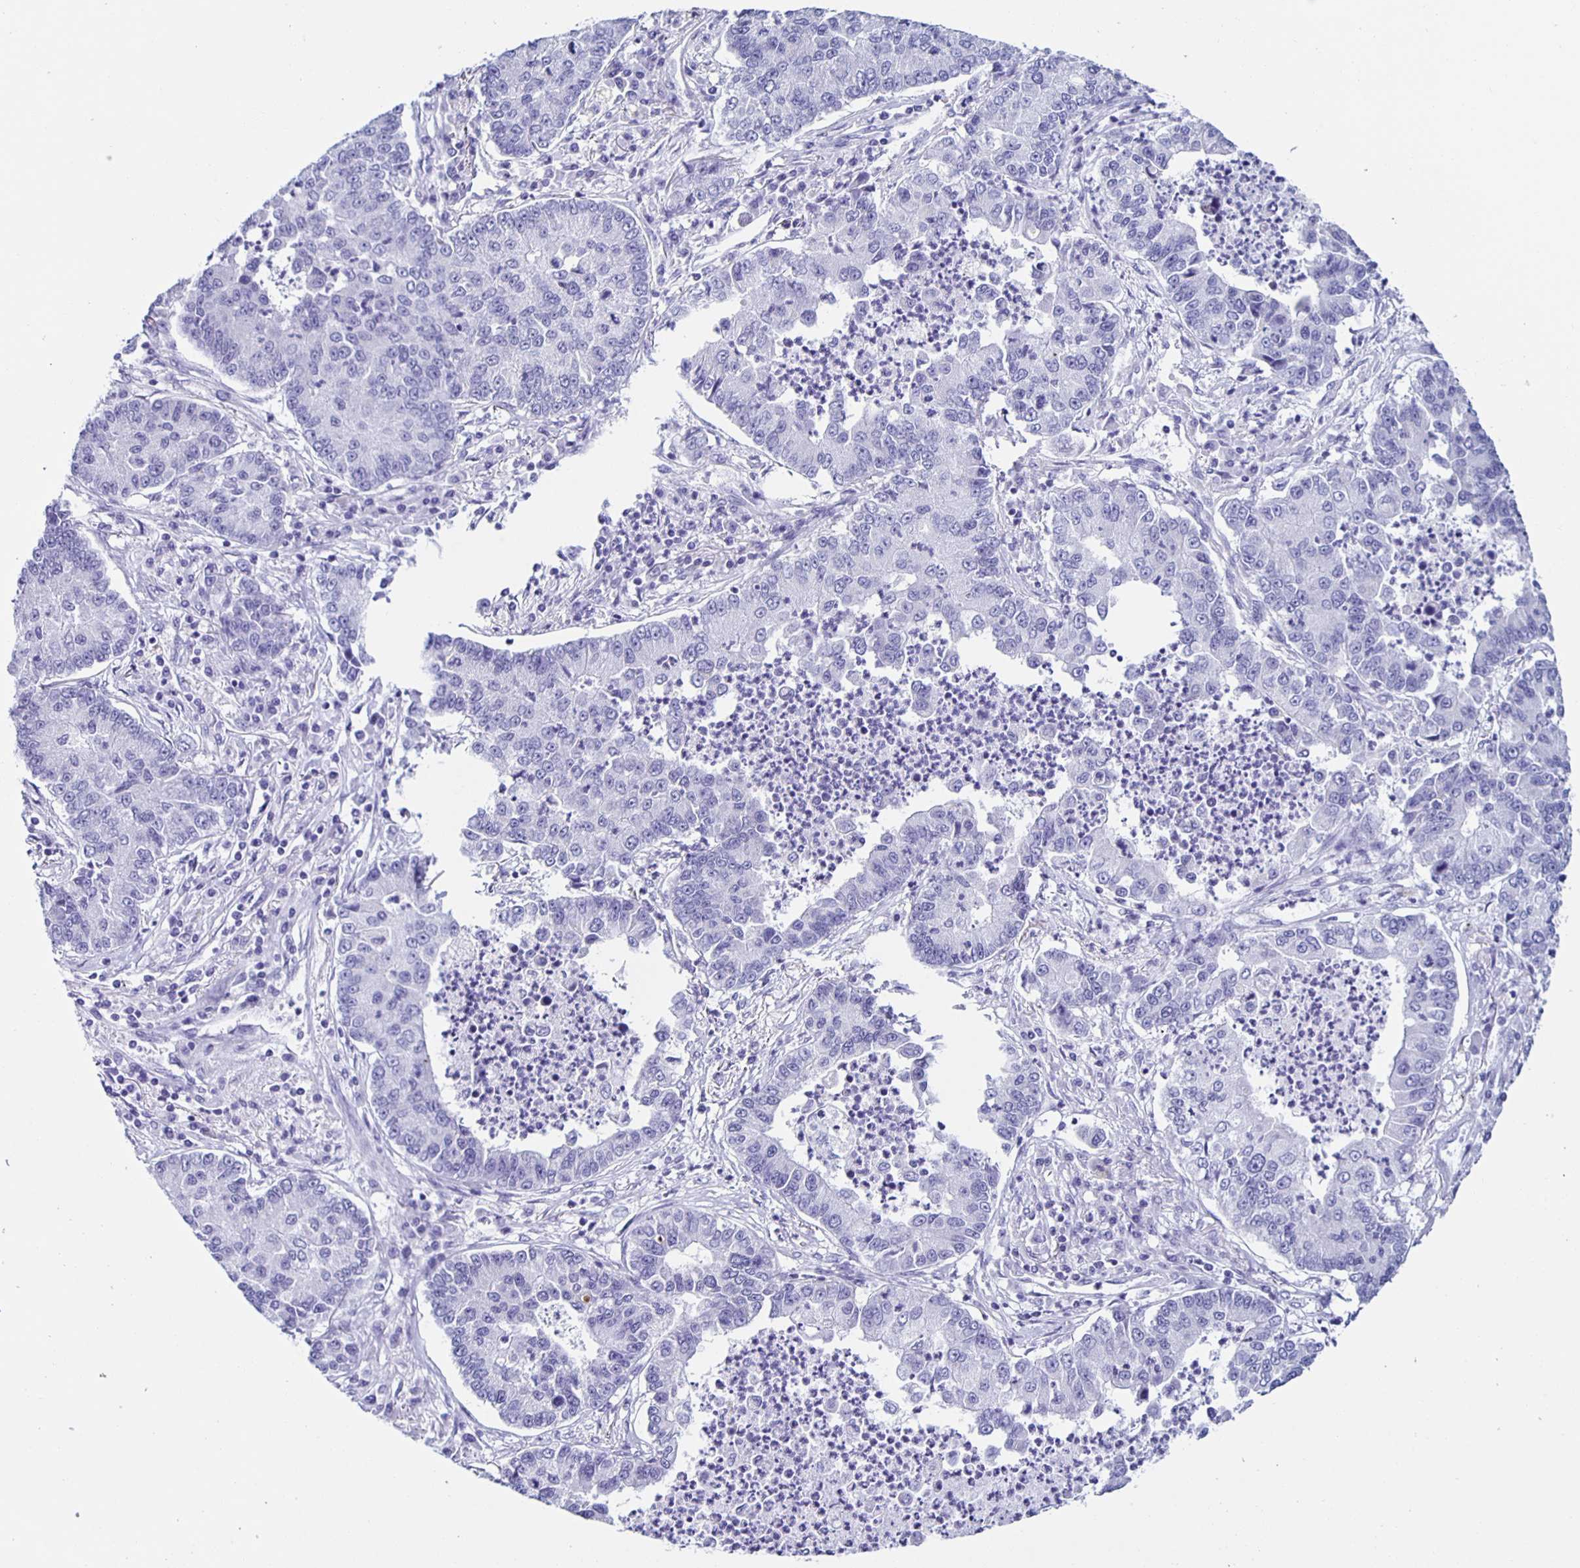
{"staining": {"intensity": "negative", "quantity": "none", "location": "none"}, "tissue": "lung cancer", "cell_type": "Tumor cells", "image_type": "cancer", "snomed": [{"axis": "morphology", "description": "Adenocarcinoma, NOS"}, {"axis": "topography", "description": "Lung"}], "caption": "IHC image of lung cancer (adenocarcinoma) stained for a protein (brown), which displays no expression in tumor cells.", "gene": "AQP6", "patient": {"sex": "female", "age": 57}}